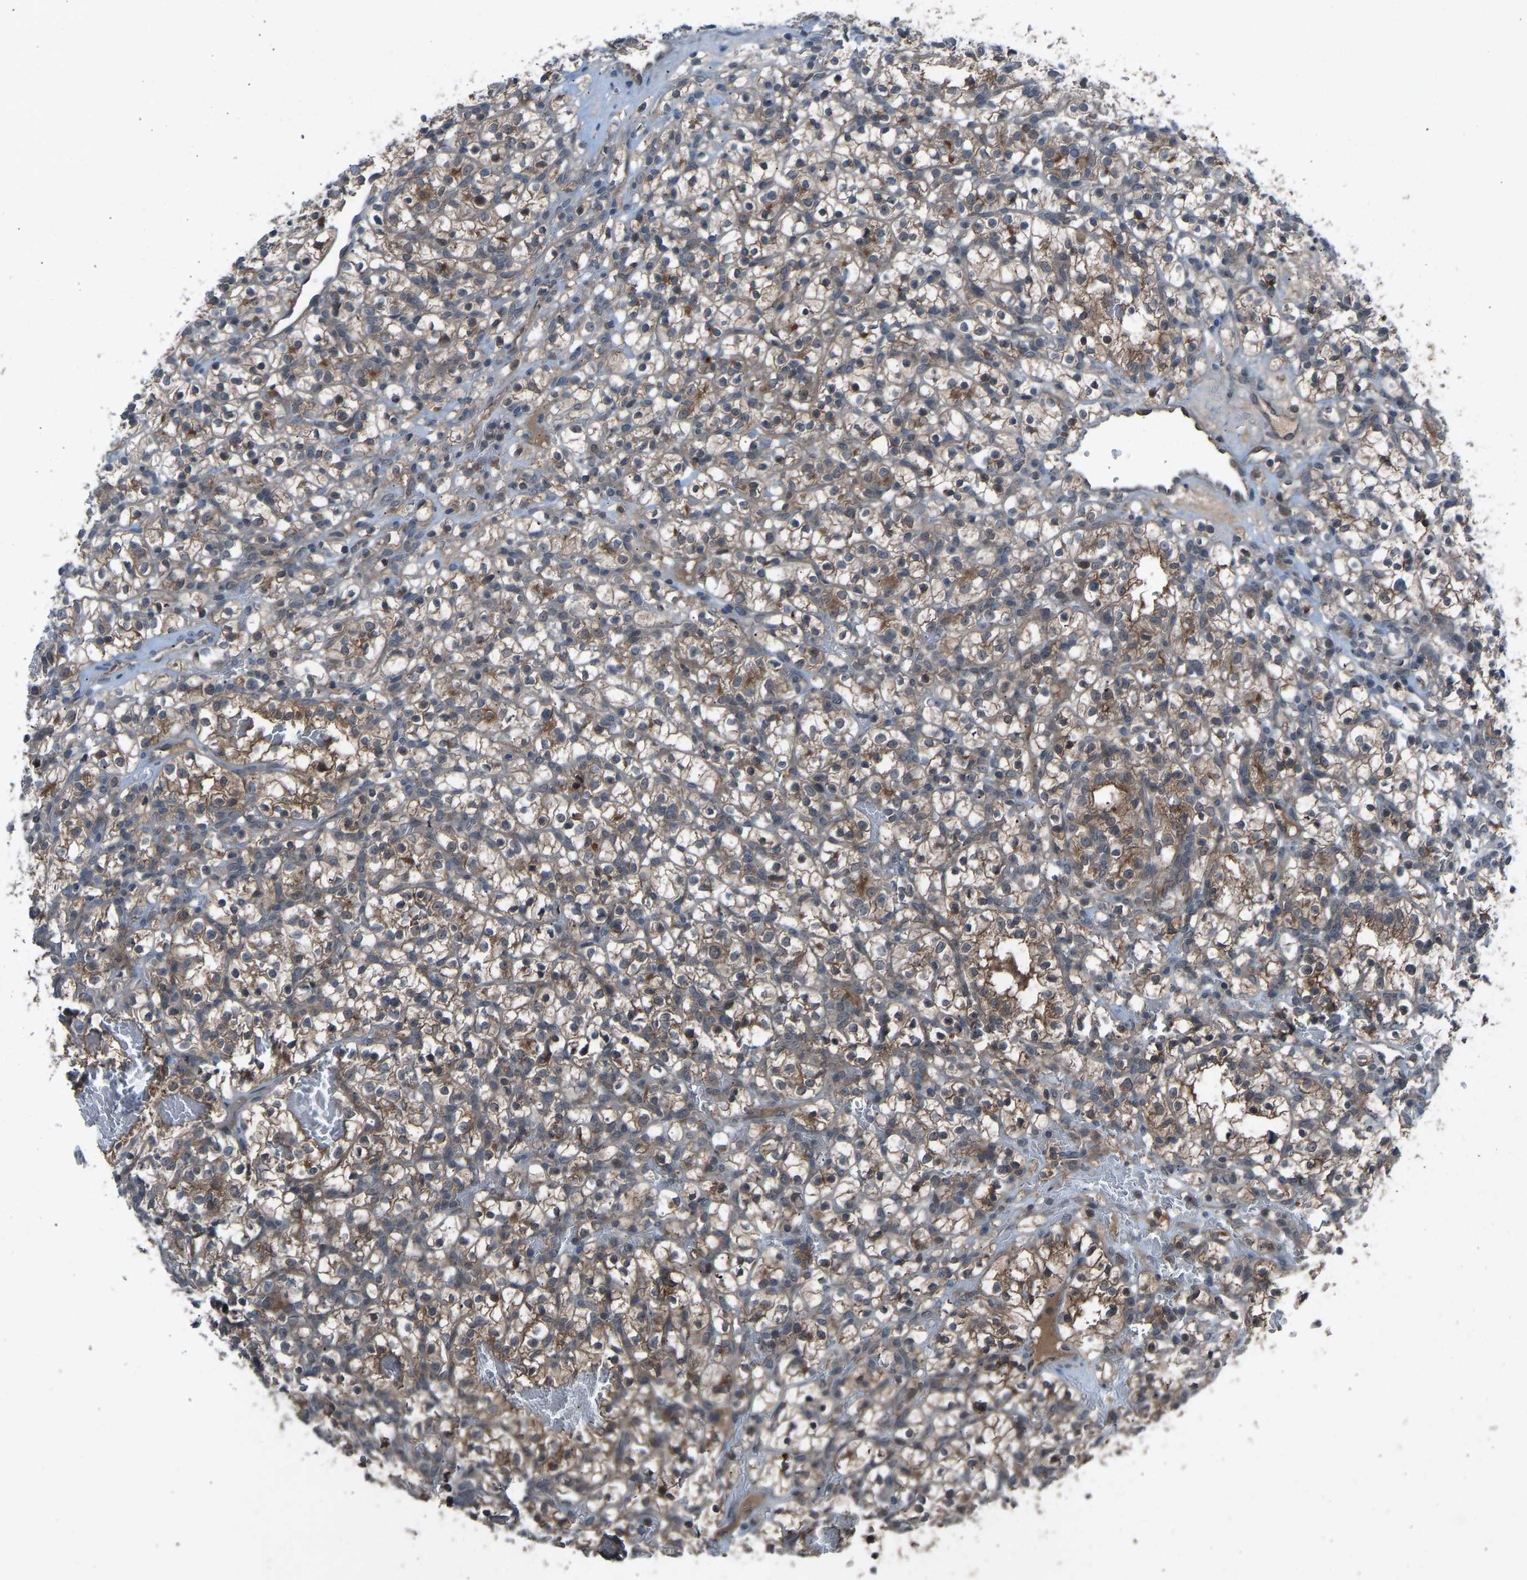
{"staining": {"intensity": "moderate", "quantity": ">75%", "location": "cytoplasmic/membranous"}, "tissue": "renal cancer", "cell_type": "Tumor cells", "image_type": "cancer", "snomed": [{"axis": "morphology", "description": "Adenocarcinoma, NOS"}, {"axis": "topography", "description": "Kidney"}], "caption": "Protein analysis of renal cancer tissue reveals moderate cytoplasmic/membranous staining in about >75% of tumor cells.", "gene": "SLC43A1", "patient": {"sex": "female", "age": 57}}